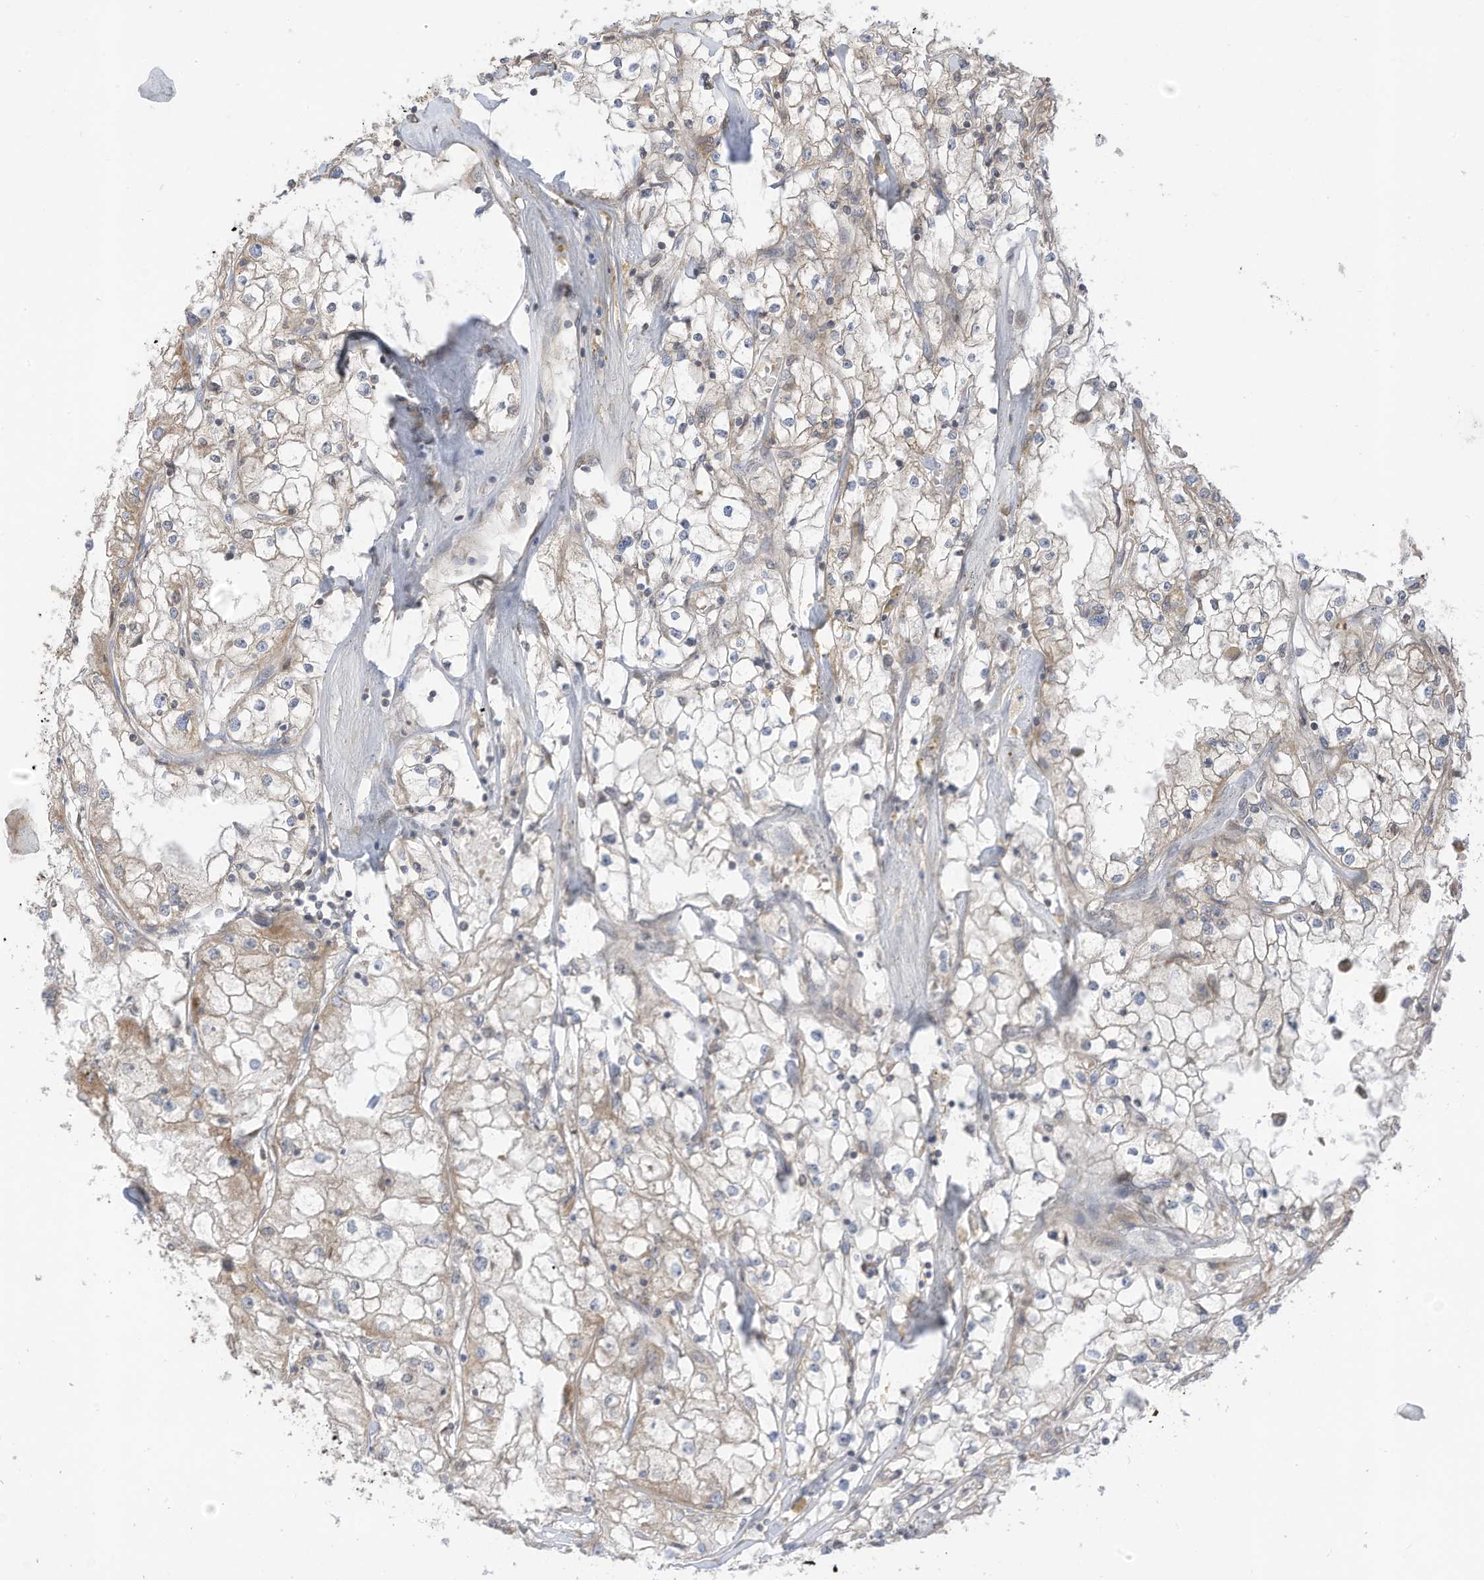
{"staining": {"intensity": "weak", "quantity": "<25%", "location": "cytoplasmic/membranous"}, "tissue": "renal cancer", "cell_type": "Tumor cells", "image_type": "cancer", "snomed": [{"axis": "morphology", "description": "Adenocarcinoma, NOS"}, {"axis": "topography", "description": "Kidney"}], "caption": "This is an IHC histopathology image of human renal cancer (adenocarcinoma). There is no positivity in tumor cells.", "gene": "CGAS", "patient": {"sex": "male", "age": 56}}